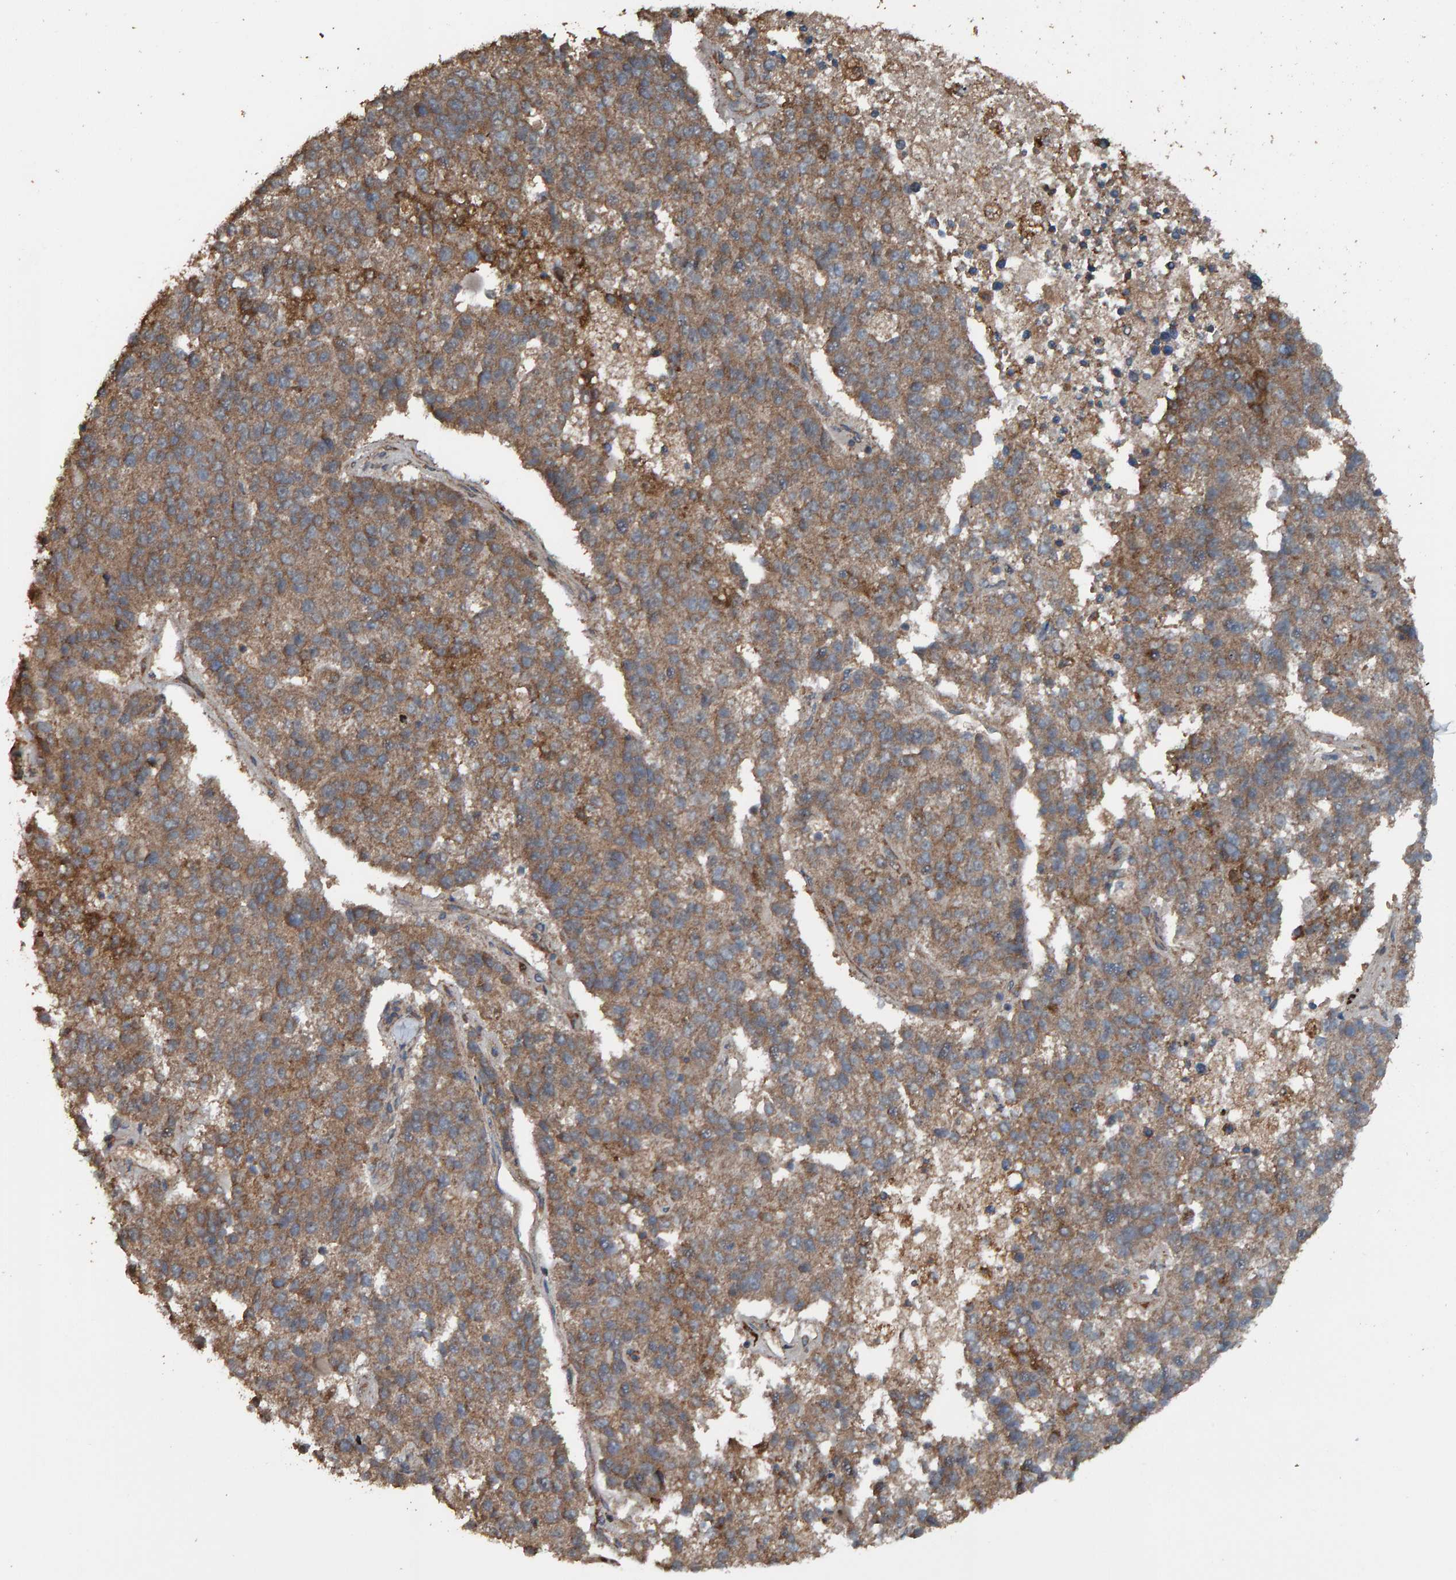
{"staining": {"intensity": "moderate", "quantity": ">75%", "location": "cytoplasmic/membranous"}, "tissue": "pancreatic cancer", "cell_type": "Tumor cells", "image_type": "cancer", "snomed": [{"axis": "morphology", "description": "Adenocarcinoma, NOS"}, {"axis": "topography", "description": "Pancreas"}], "caption": "Immunohistochemical staining of human pancreatic cancer displays moderate cytoplasmic/membranous protein staining in approximately >75% of tumor cells.", "gene": "DUS1L", "patient": {"sex": "female", "age": 61}}